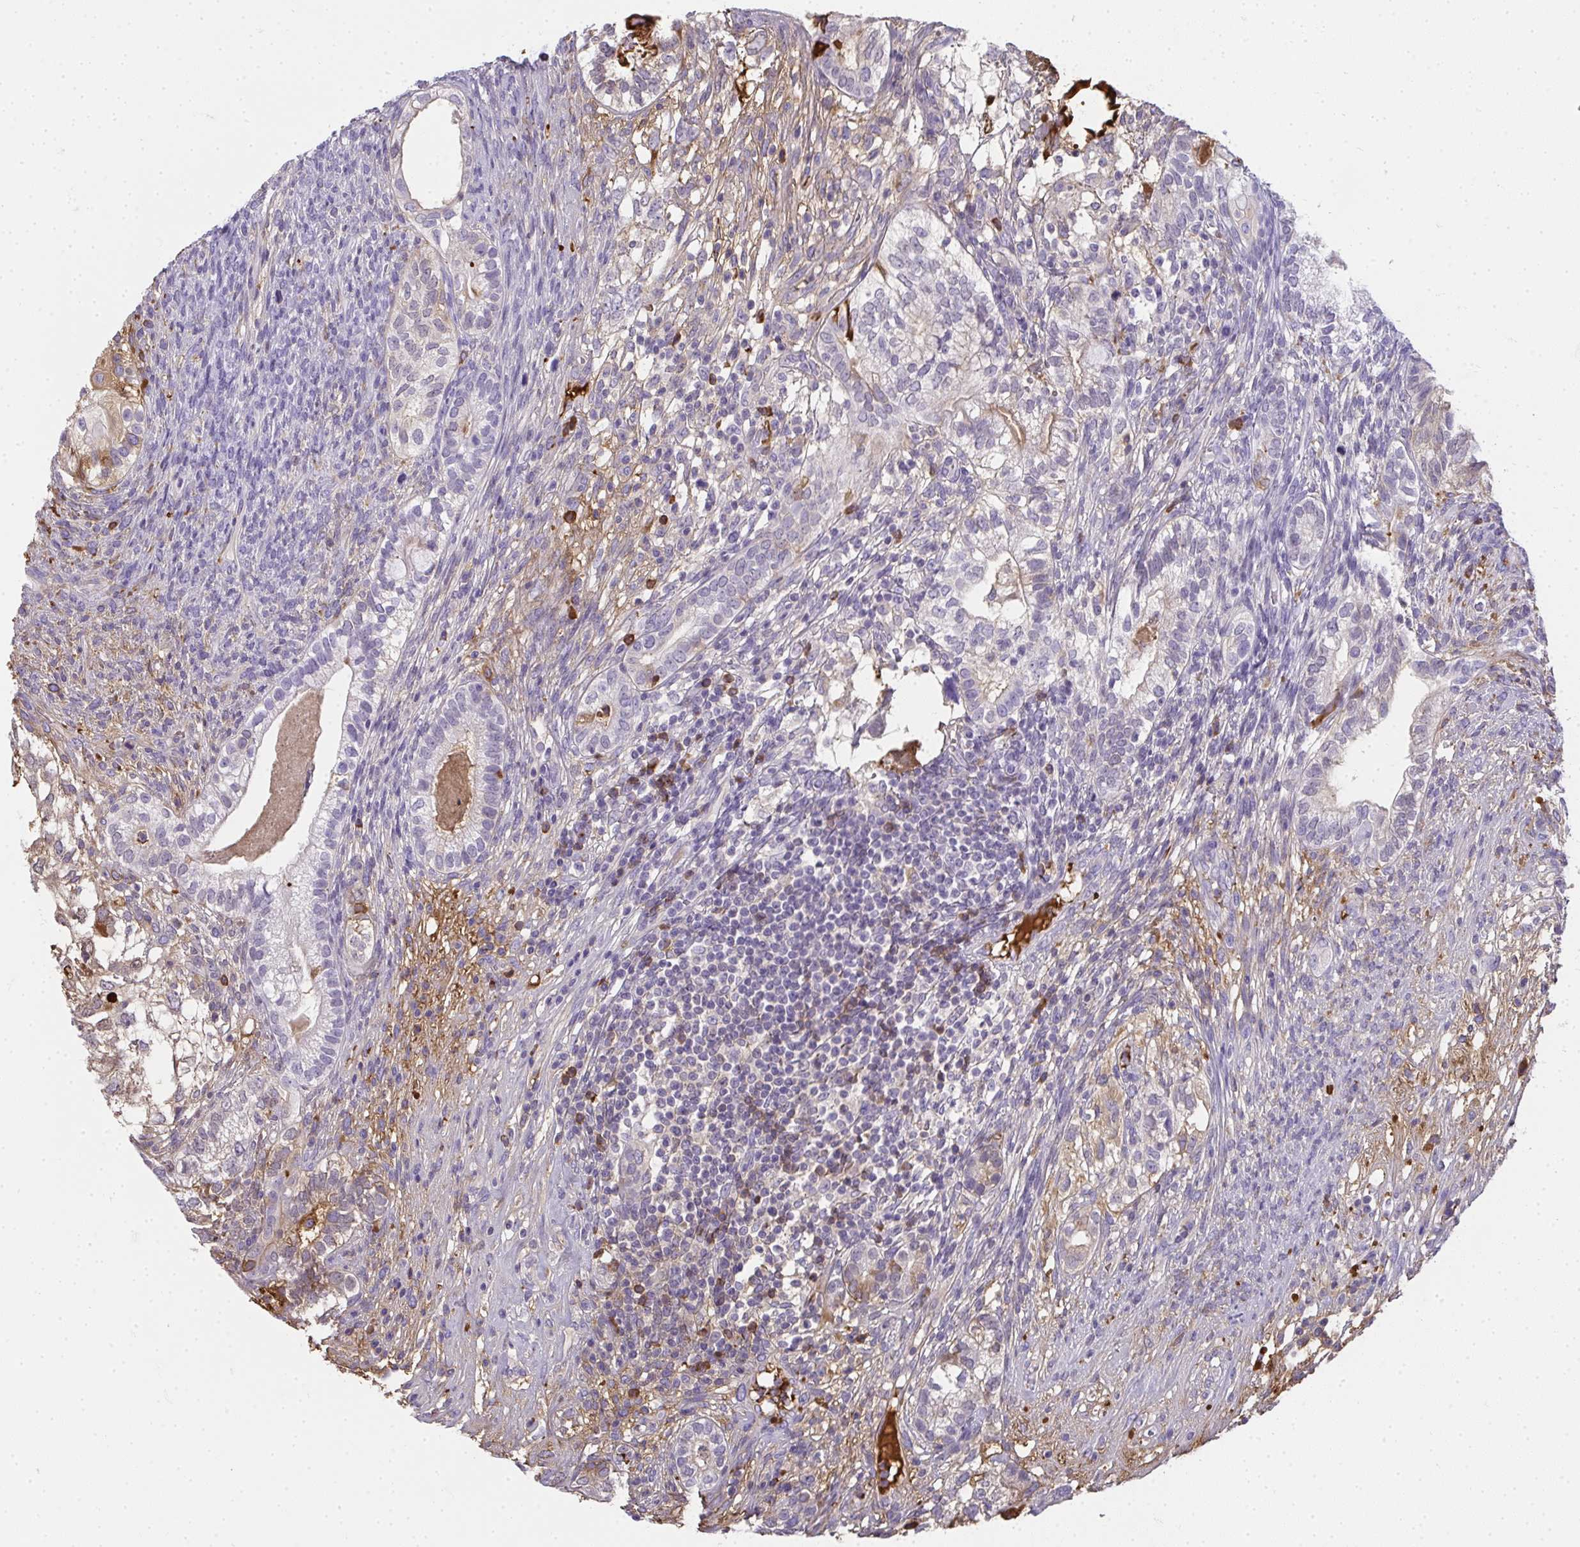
{"staining": {"intensity": "negative", "quantity": "none", "location": "none"}, "tissue": "testis cancer", "cell_type": "Tumor cells", "image_type": "cancer", "snomed": [{"axis": "morphology", "description": "Seminoma, NOS"}, {"axis": "morphology", "description": "Carcinoma, Embryonal, NOS"}, {"axis": "topography", "description": "Testis"}], "caption": "Tumor cells show no significant protein positivity in testis cancer.", "gene": "ZSWIM3", "patient": {"sex": "male", "age": 41}}